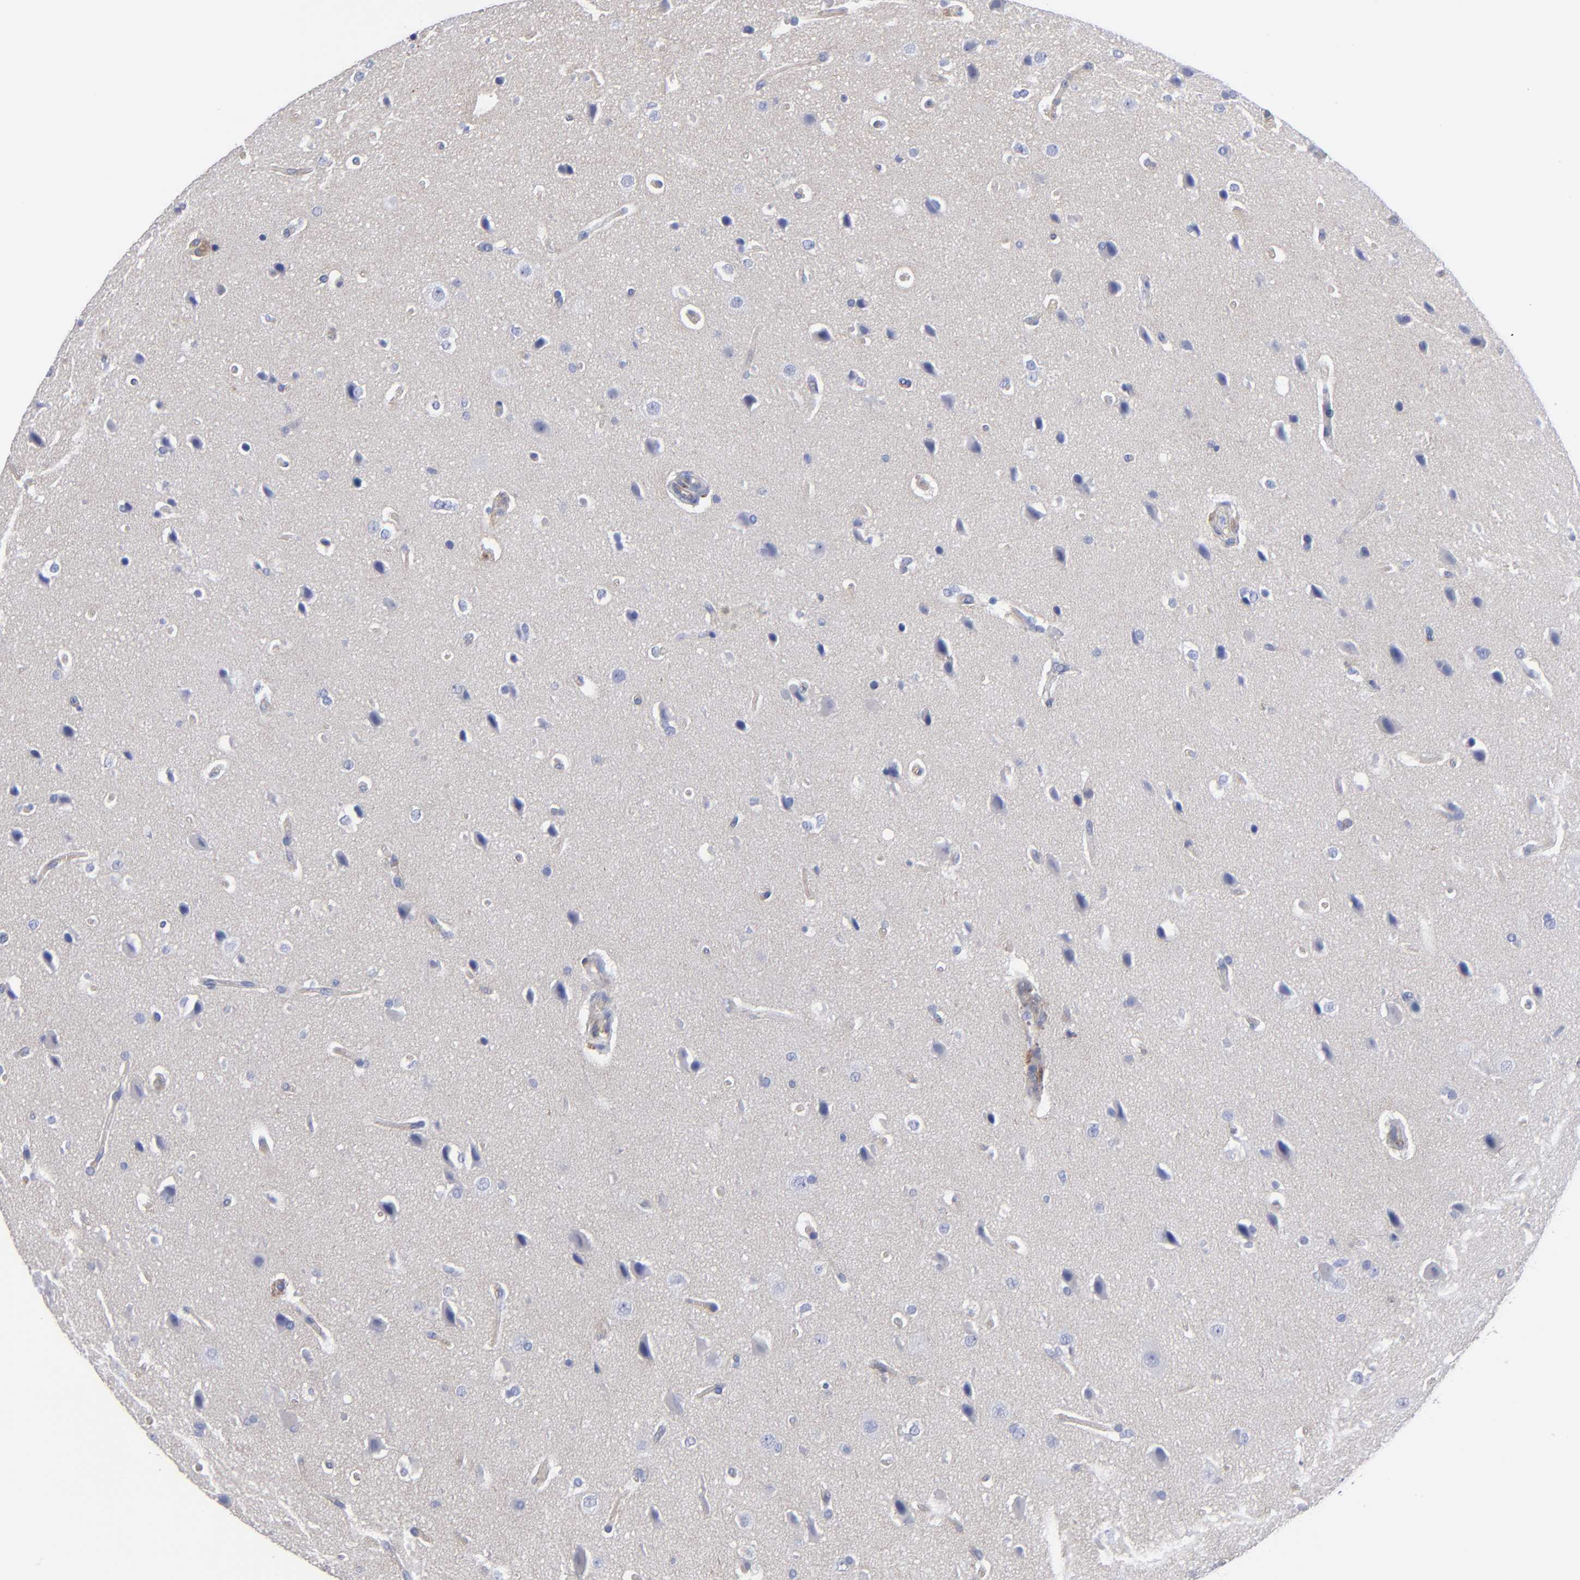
{"staining": {"intensity": "negative", "quantity": "none", "location": "none"}, "tissue": "glioma", "cell_type": "Tumor cells", "image_type": "cancer", "snomed": [{"axis": "morphology", "description": "Glioma, malignant, Low grade"}, {"axis": "topography", "description": "Cerebral cortex"}], "caption": "IHC of human glioma shows no expression in tumor cells.", "gene": "TM4SF1", "patient": {"sex": "female", "age": 47}}